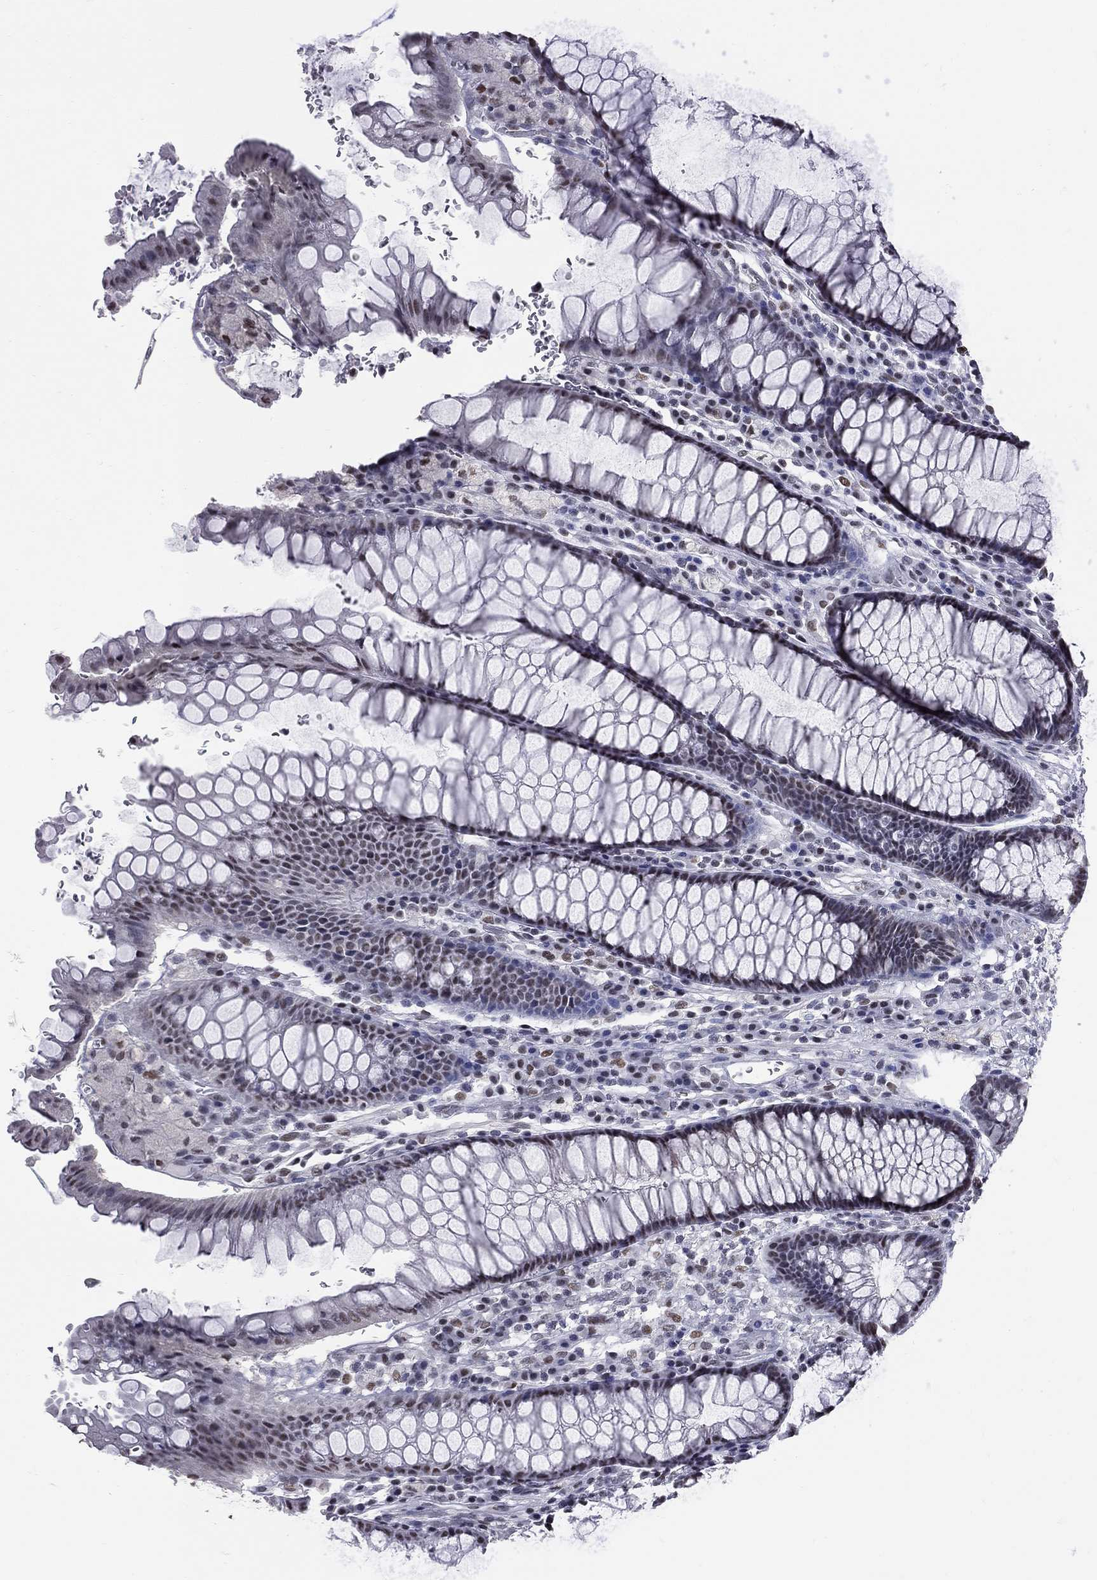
{"staining": {"intensity": "moderate", "quantity": "<25%", "location": "nuclear"}, "tissue": "rectum", "cell_type": "Glandular cells", "image_type": "normal", "snomed": [{"axis": "morphology", "description": "Normal tissue, NOS"}, {"axis": "topography", "description": "Rectum"}], "caption": "Rectum stained for a protein (brown) reveals moderate nuclear positive staining in about <25% of glandular cells.", "gene": "ZNF154", "patient": {"sex": "female", "age": 68}}